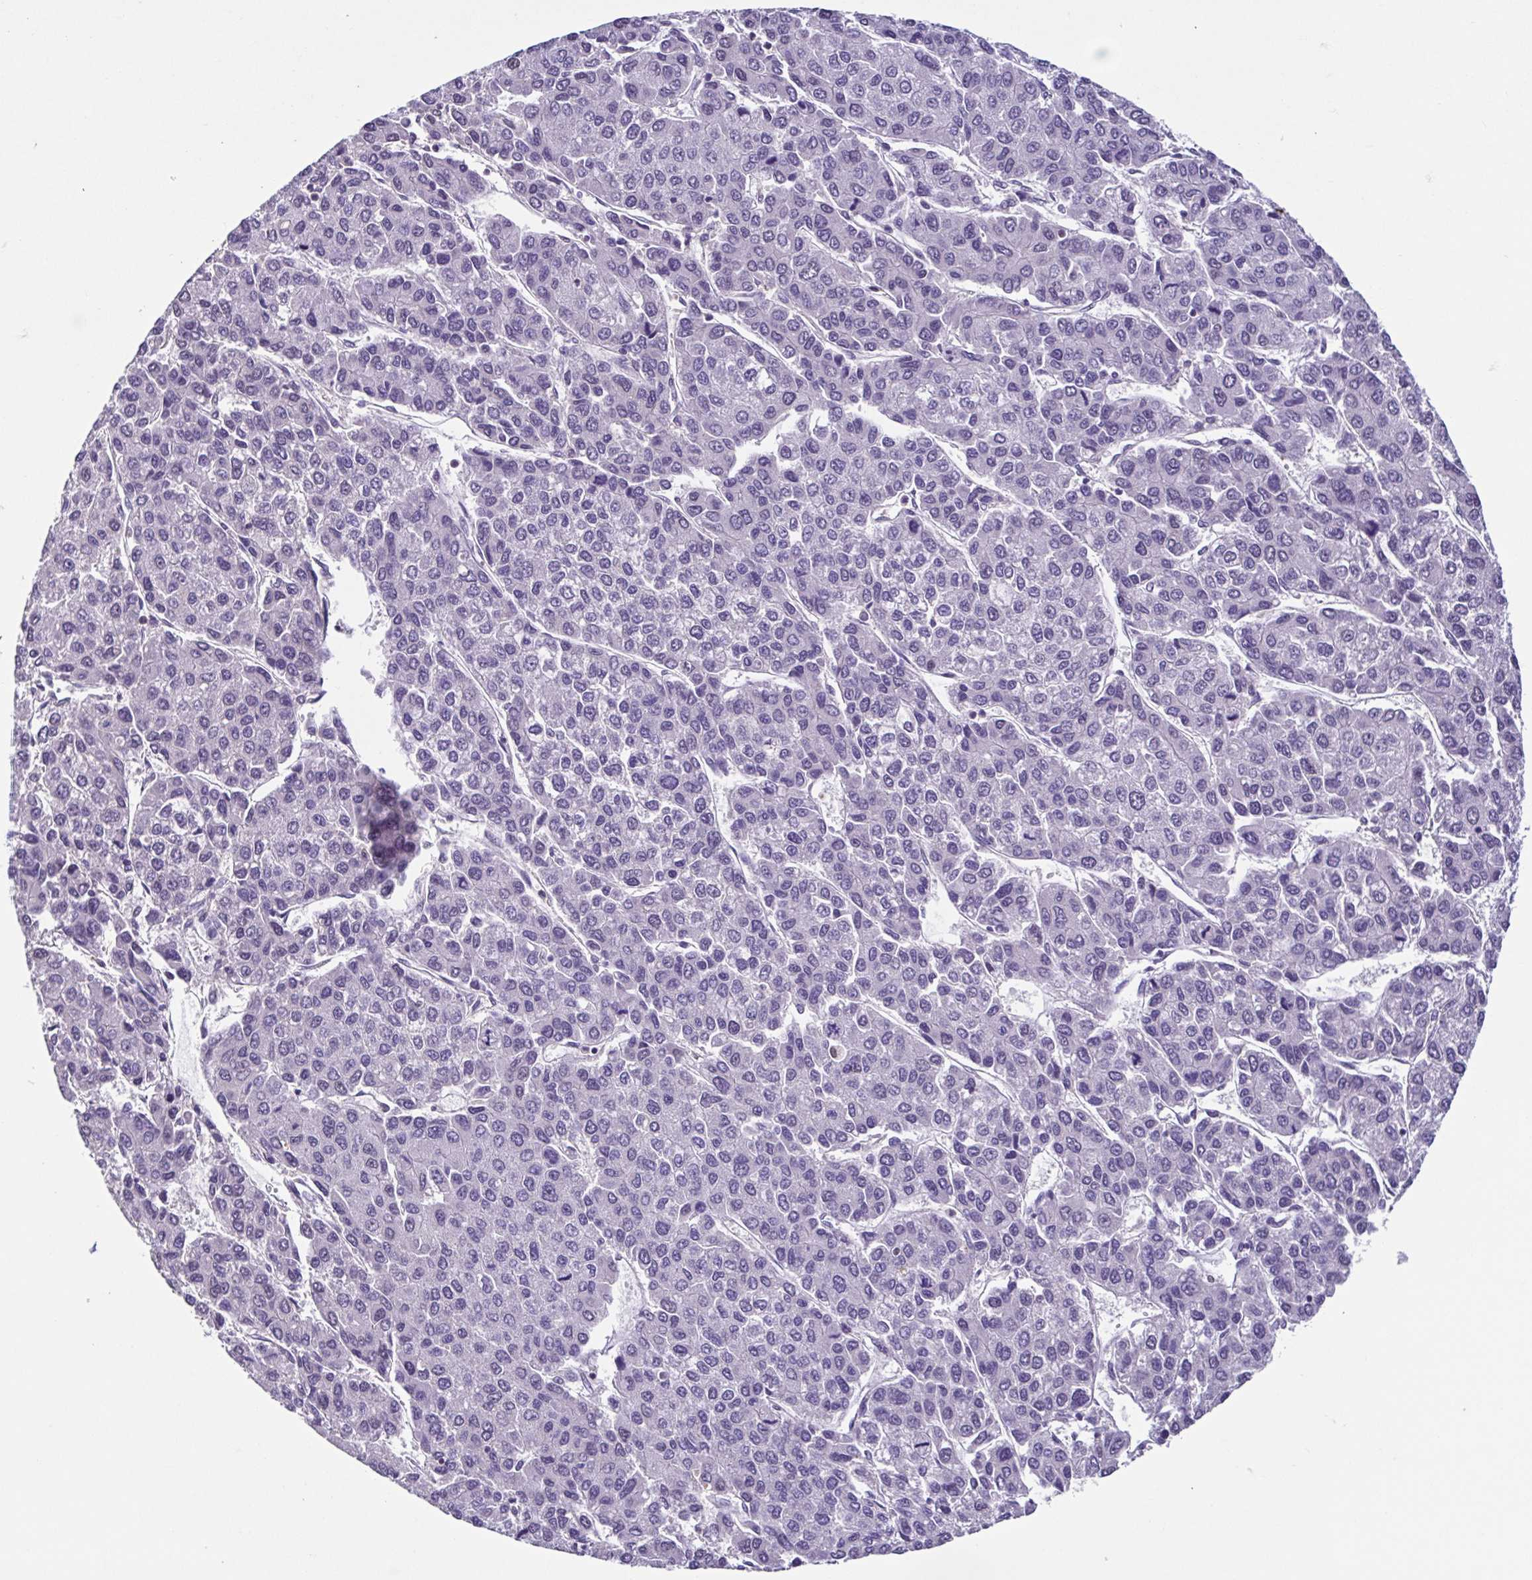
{"staining": {"intensity": "negative", "quantity": "none", "location": "none"}, "tissue": "liver cancer", "cell_type": "Tumor cells", "image_type": "cancer", "snomed": [{"axis": "morphology", "description": "Carcinoma, Hepatocellular, NOS"}, {"axis": "topography", "description": "Liver"}], "caption": "DAB (3,3'-diaminobenzidine) immunohistochemical staining of hepatocellular carcinoma (liver) exhibits no significant expression in tumor cells.", "gene": "ACTRT3", "patient": {"sex": "female", "age": 66}}